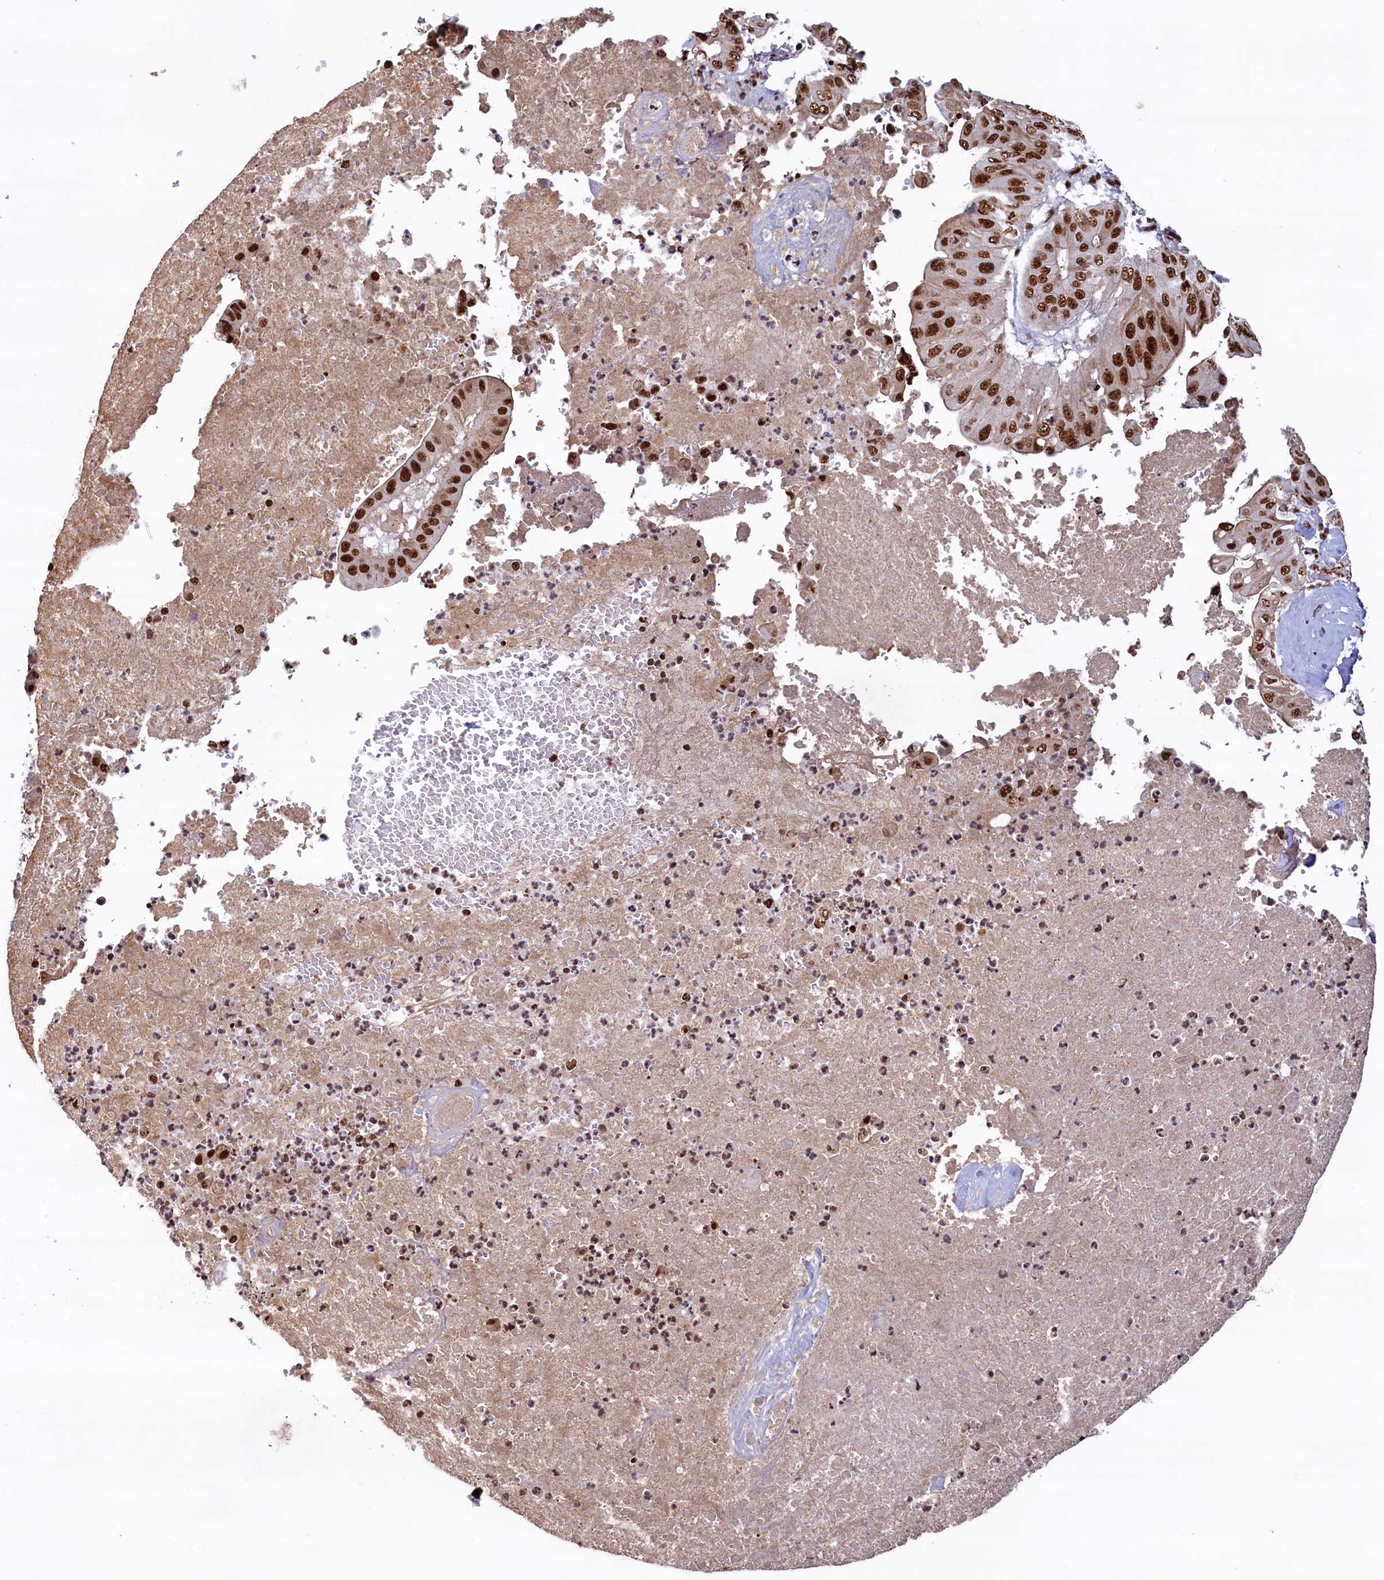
{"staining": {"intensity": "strong", "quantity": ">75%", "location": "nuclear"}, "tissue": "pancreatic cancer", "cell_type": "Tumor cells", "image_type": "cancer", "snomed": [{"axis": "morphology", "description": "Adenocarcinoma, NOS"}, {"axis": "topography", "description": "Pancreas"}], "caption": "Pancreatic cancer (adenocarcinoma) stained with a brown dye displays strong nuclear positive staining in about >75% of tumor cells.", "gene": "ZC3H18", "patient": {"sex": "female", "age": 77}}